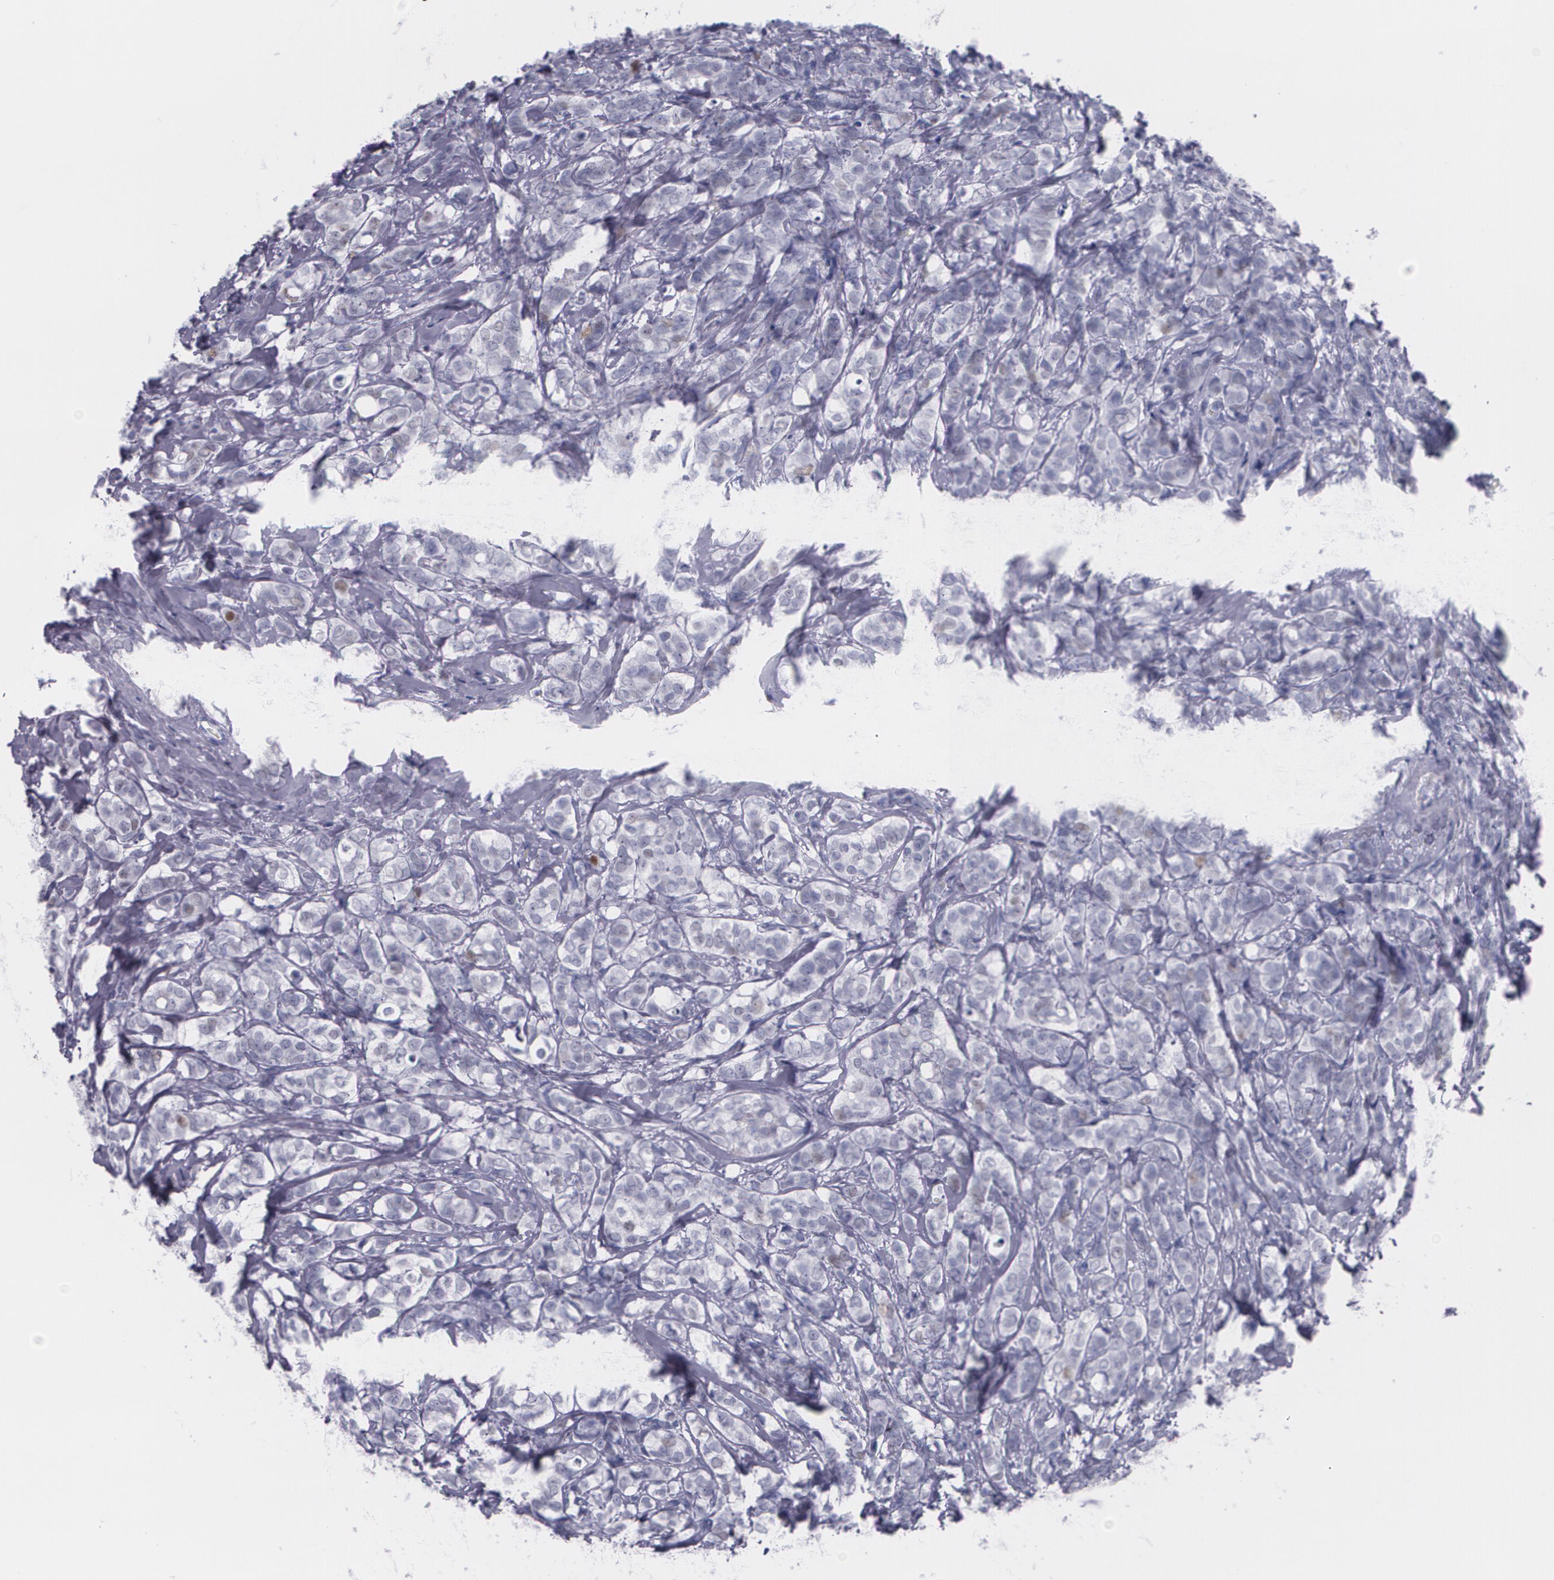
{"staining": {"intensity": "weak", "quantity": "<25%", "location": "cytoplasmic/membranous"}, "tissue": "breast cancer", "cell_type": "Tumor cells", "image_type": "cancer", "snomed": [{"axis": "morphology", "description": "Lobular carcinoma"}, {"axis": "topography", "description": "Breast"}], "caption": "Photomicrograph shows no protein staining in tumor cells of breast lobular carcinoma tissue.", "gene": "TP53", "patient": {"sex": "female", "age": 60}}